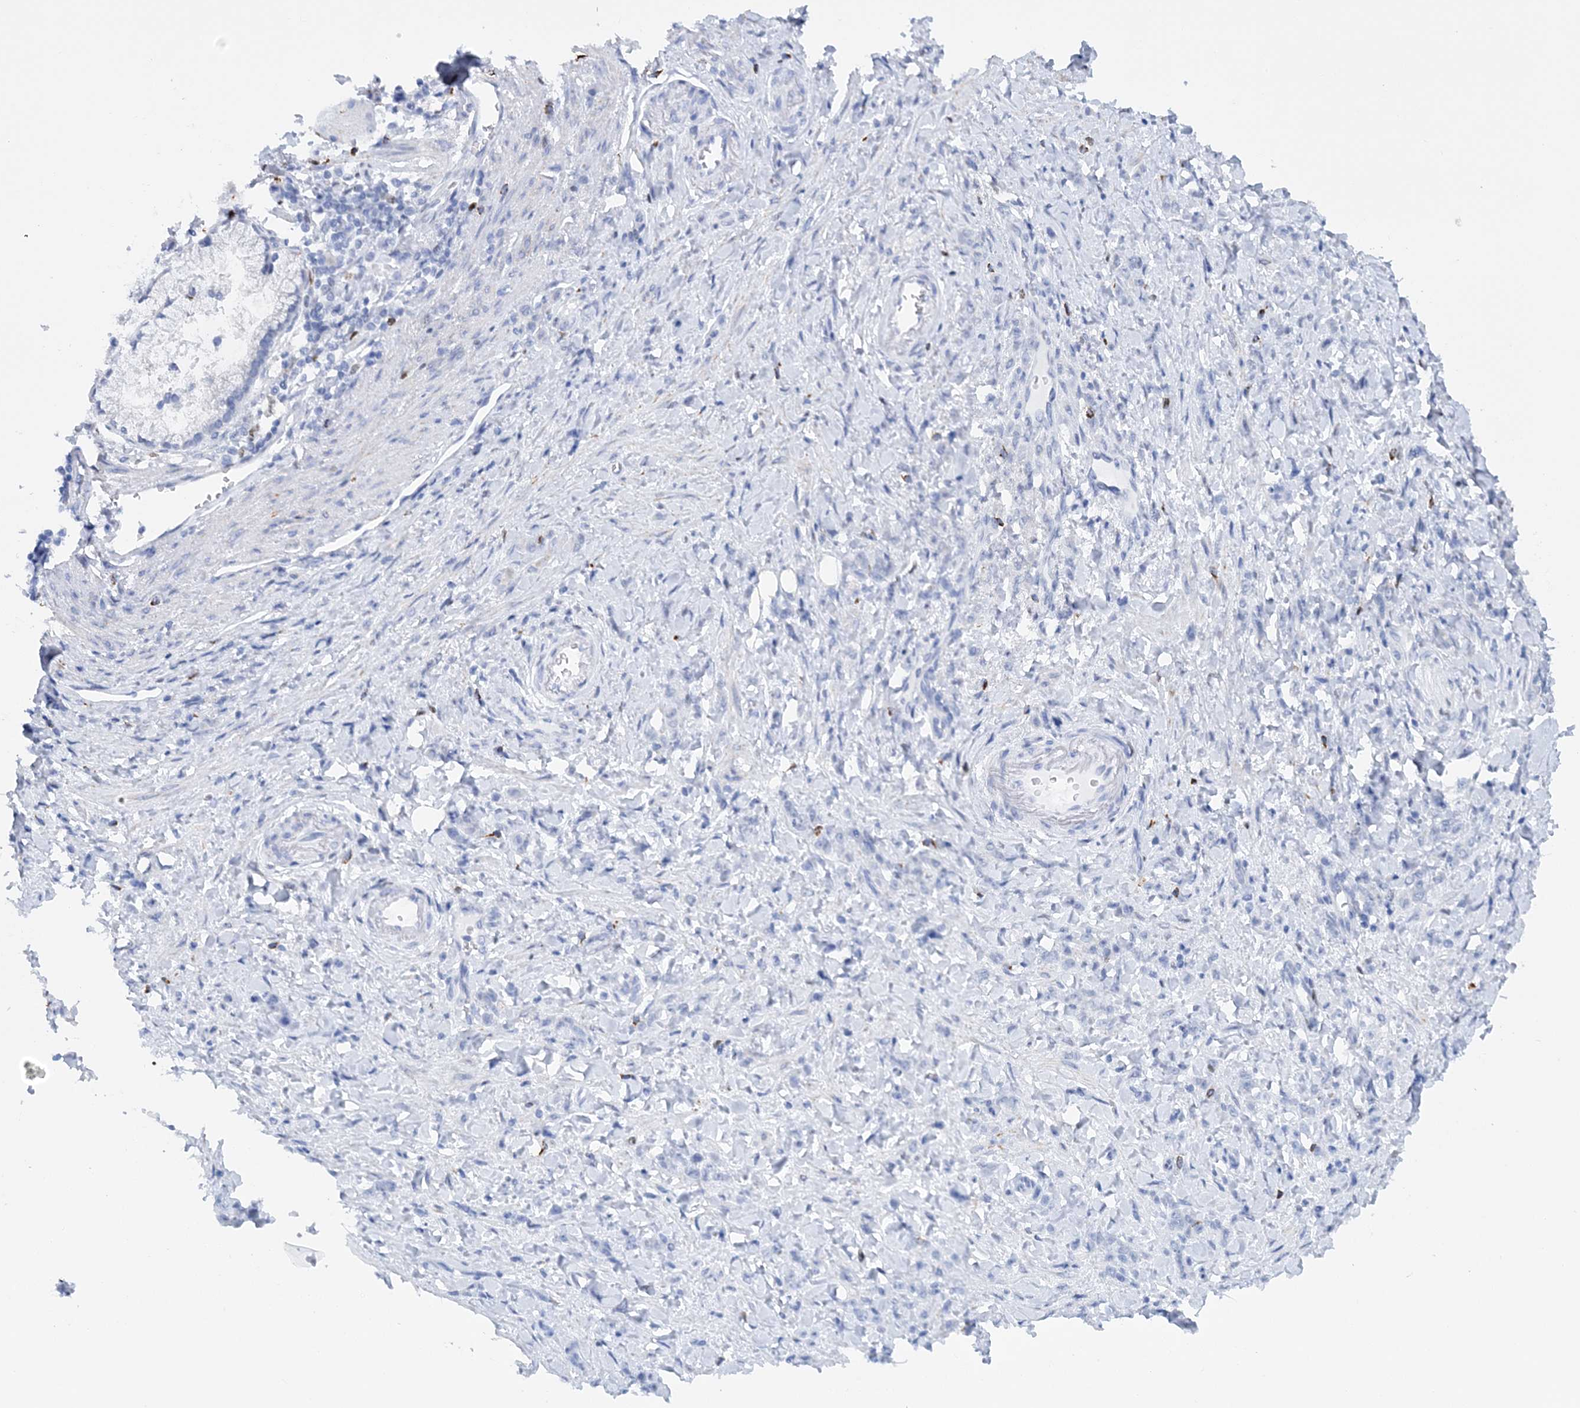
{"staining": {"intensity": "negative", "quantity": "none", "location": "none"}, "tissue": "stomach cancer", "cell_type": "Tumor cells", "image_type": "cancer", "snomed": [{"axis": "morphology", "description": "Normal tissue, NOS"}, {"axis": "morphology", "description": "Adenocarcinoma, NOS"}, {"axis": "topography", "description": "Stomach"}], "caption": "Immunohistochemical staining of human stomach cancer (adenocarcinoma) shows no significant expression in tumor cells. (DAB IHC with hematoxylin counter stain).", "gene": "NIT2", "patient": {"sex": "male", "age": 82}}